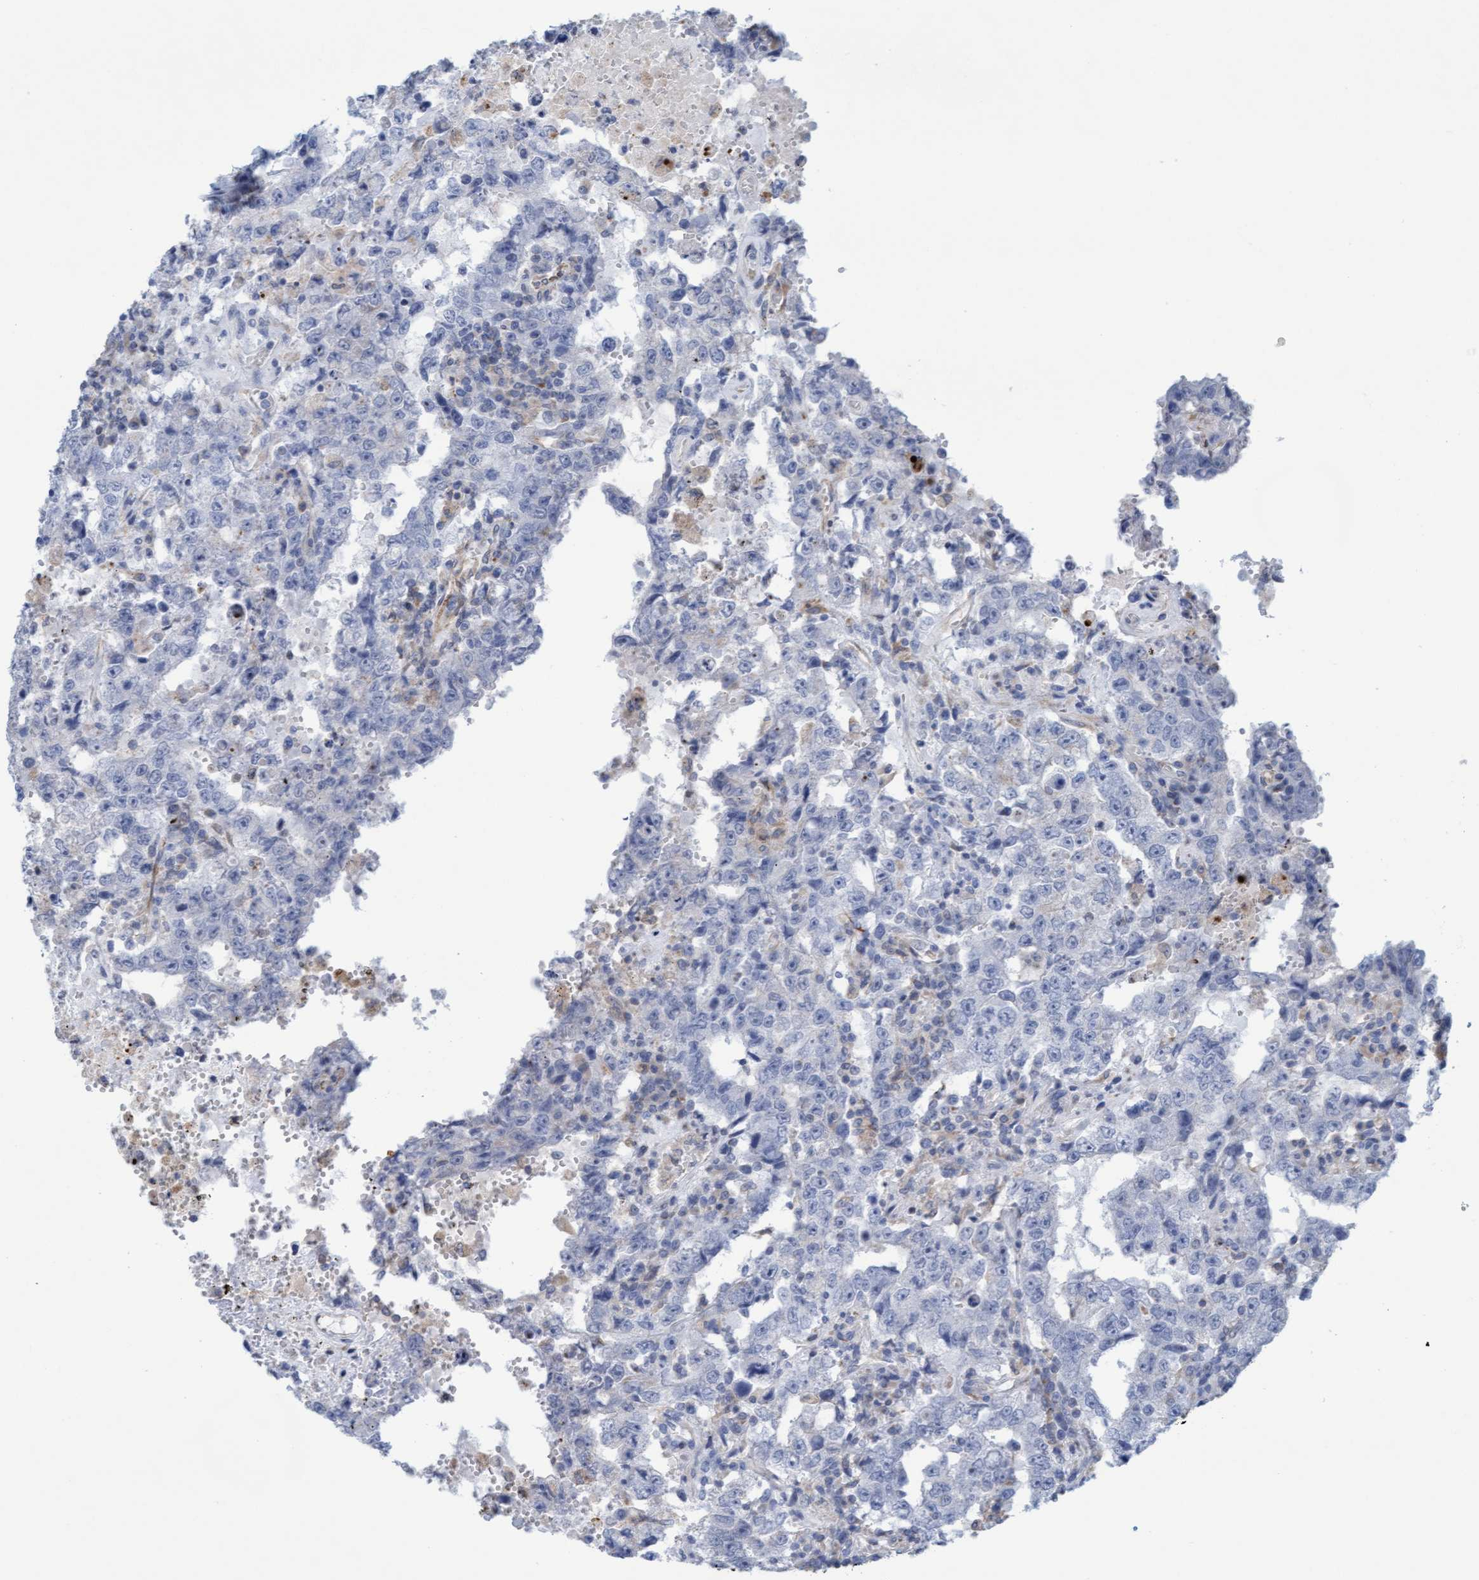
{"staining": {"intensity": "negative", "quantity": "none", "location": "none"}, "tissue": "testis cancer", "cell_type": "Tumor cells", "image_type": "cancer", "snomed": [{"axis": "morphology", "description": "Carcinoma, Embryonal, NOS"}, {"axis": "topography", "description": "Testis"}], "caption": "This is a image of immunohistochemistry (IHC) staining of testis embryonal carcinoma, which shows no positivity in tumor cells.", "gene": "SLC28A3", "patient": {"sex": "male", "age": 26}}